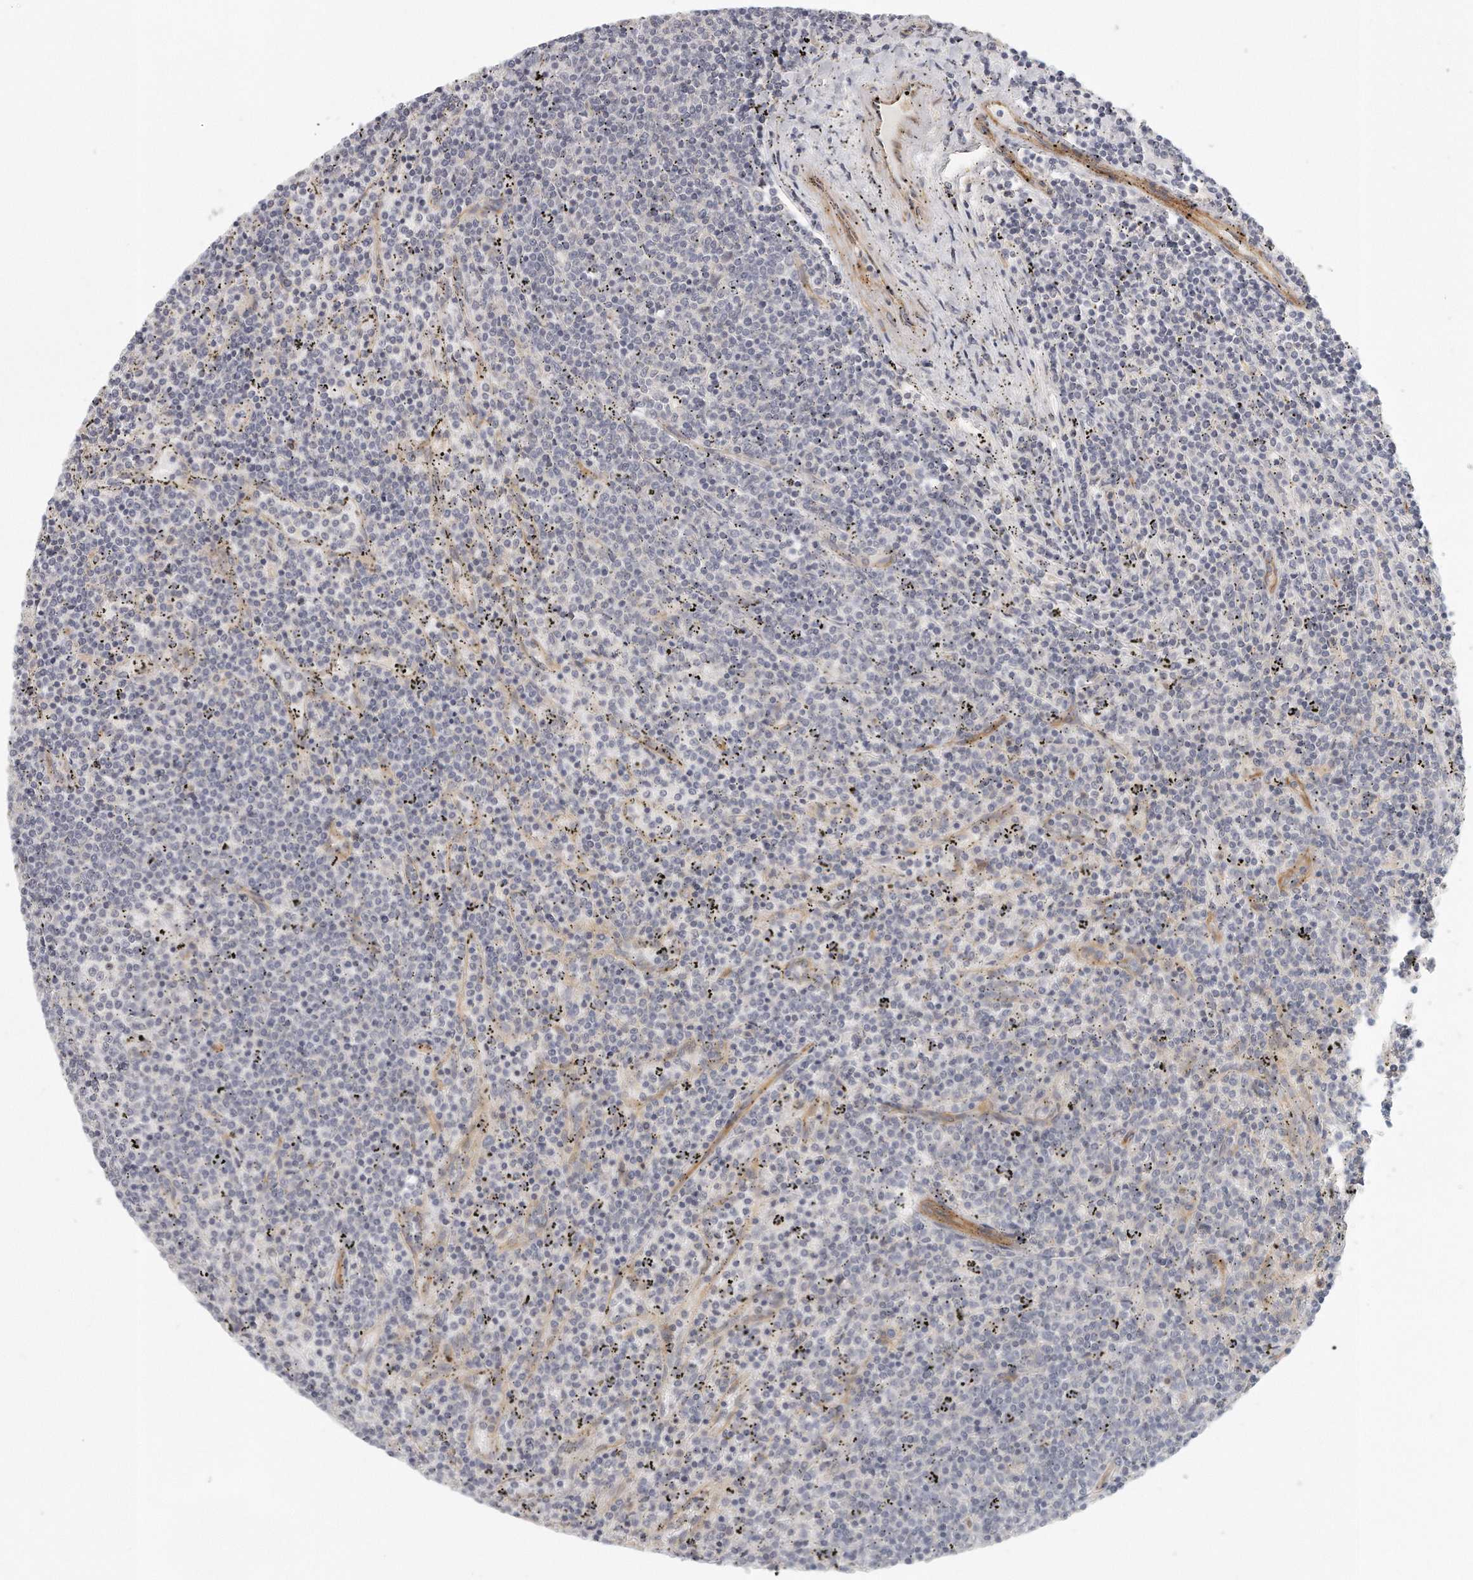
{"staining": {"intensity": "negative", "quantity": "none", "location": "none"}, "tissue": "lymphoma", "cell_type": "Tumor cells", "image_type": "cancer", "snomed": [{"axis": "morphology", "description": "Malignant lymphoma, non-Hodgkin's type, Low grade"}, {"axis": "topography", "description": "Spleen"}], "caption": "Malignant lymphoma, non-Hodgkin's type (low-grade) was stained to show a protein in brown. There is no significant expression in tumor cells. Nuclei are stained in blue.", "gene": "MTERF4", "patient": {"sex": "female", "age": 50}}